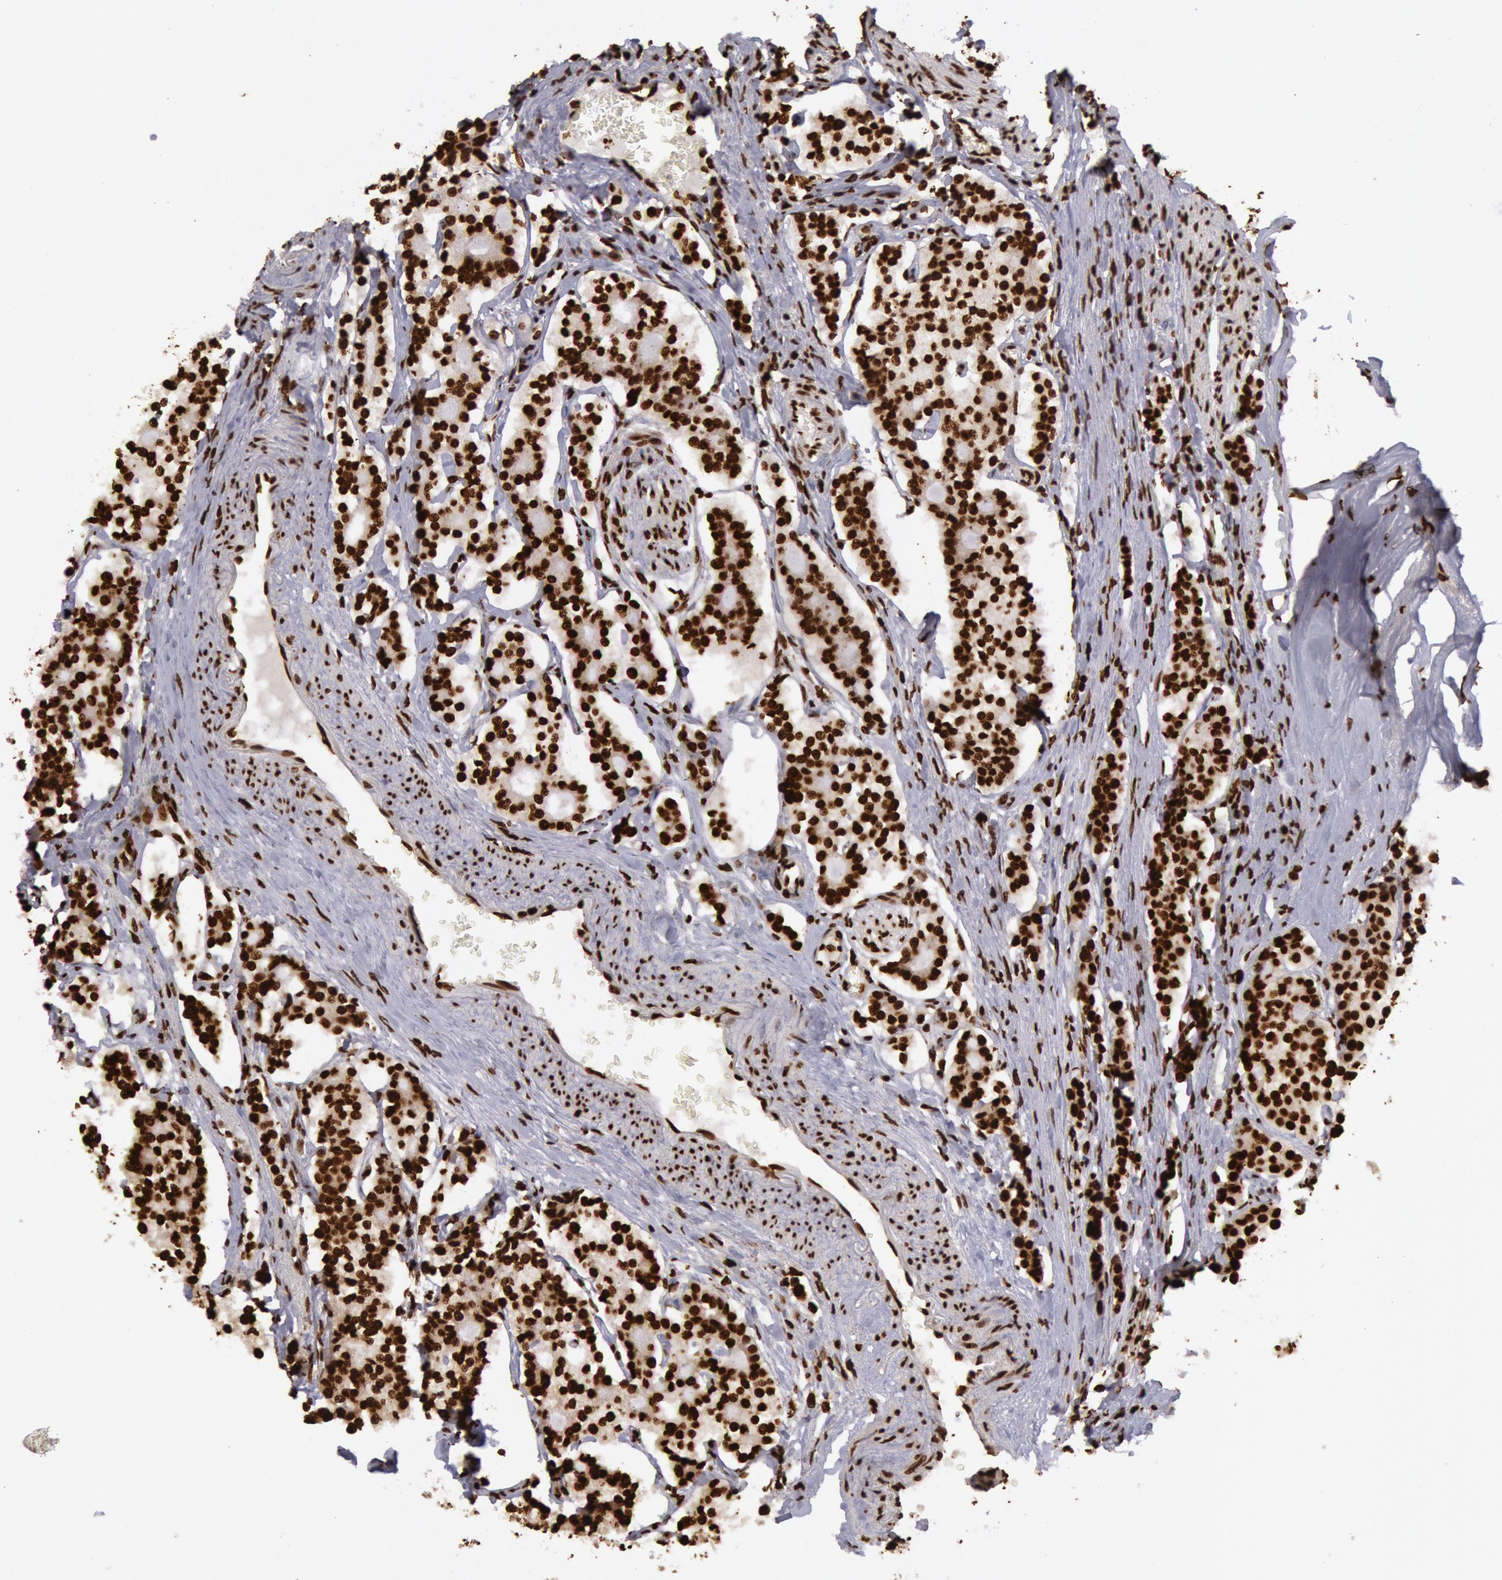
{"staining": {"intensity": "strong", "quantity": ">75%", "location": "nuclear"}, "tissue": "carcinoid", "cell_type": "Tumor cells", "image_type": "cancer", "snomed": [{"axis": "morphology", "description": "Carcinoid, malignant, NOS"}, {"axis": "topography", "description": "Small intestine"}], "caption": "The histopathology image exhibits a brown stain indicating the presence of a protein in the nuclear of tumor cells in carcinoid (malignant). The staining was performed using DAB (3,3'-diaminobenzidine), with brown indicating positive protein expression. Nuclei are stained blue with hematoxylin.", "gene": "H3-4", "patient": {"sex": "male", "age": 63}}